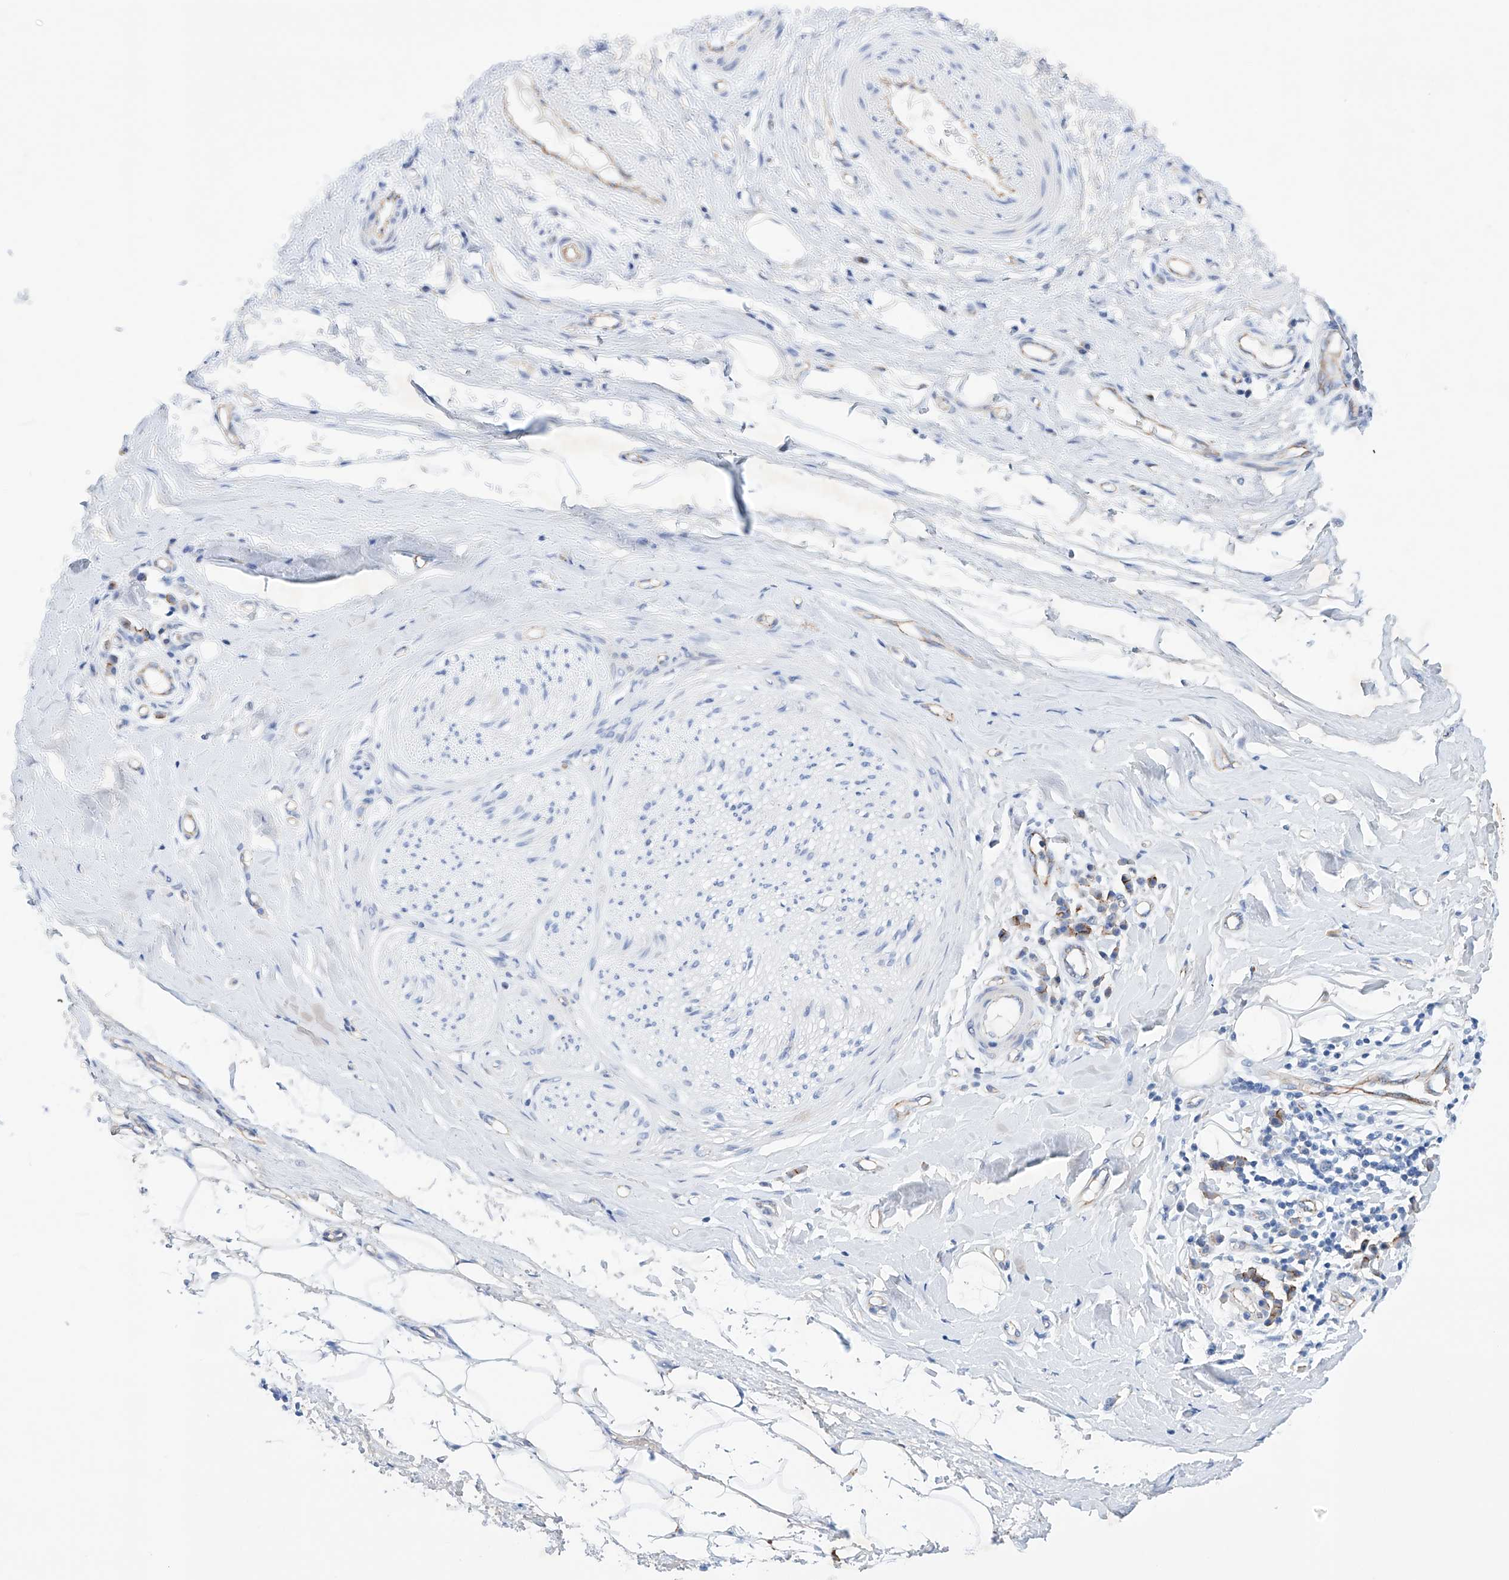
{"staining": {"intensity": "negative", "quantity": "none", "location": "none"}, "tissue": "adipose tissue", "cell_type": "Adipocytes", "image_type": "normal", "snomed": [{"axis": "morphology", "description": "Normal tissue, NOS"}, {"axis": "morphology", "description": "Adenocarcinoma, NOS"}, {"axis": "topography", "description": "Esophagus"}, {"axis": "topography", "description": "Stomach, upper"}, {"axis": "topography", "description": "Peripheral nerve tissue"}], "caption": "Adipocytes are negative for brown protein staining in benign adipose tissue. (Stains: DAB (3,3'-diaminobenzidine) IHC with hematoxylin counter stain, Microscopy: brightfield microscopy at high magnification).", "gene": "ETV7", "patient": {"sex": "male", "age": 62}}